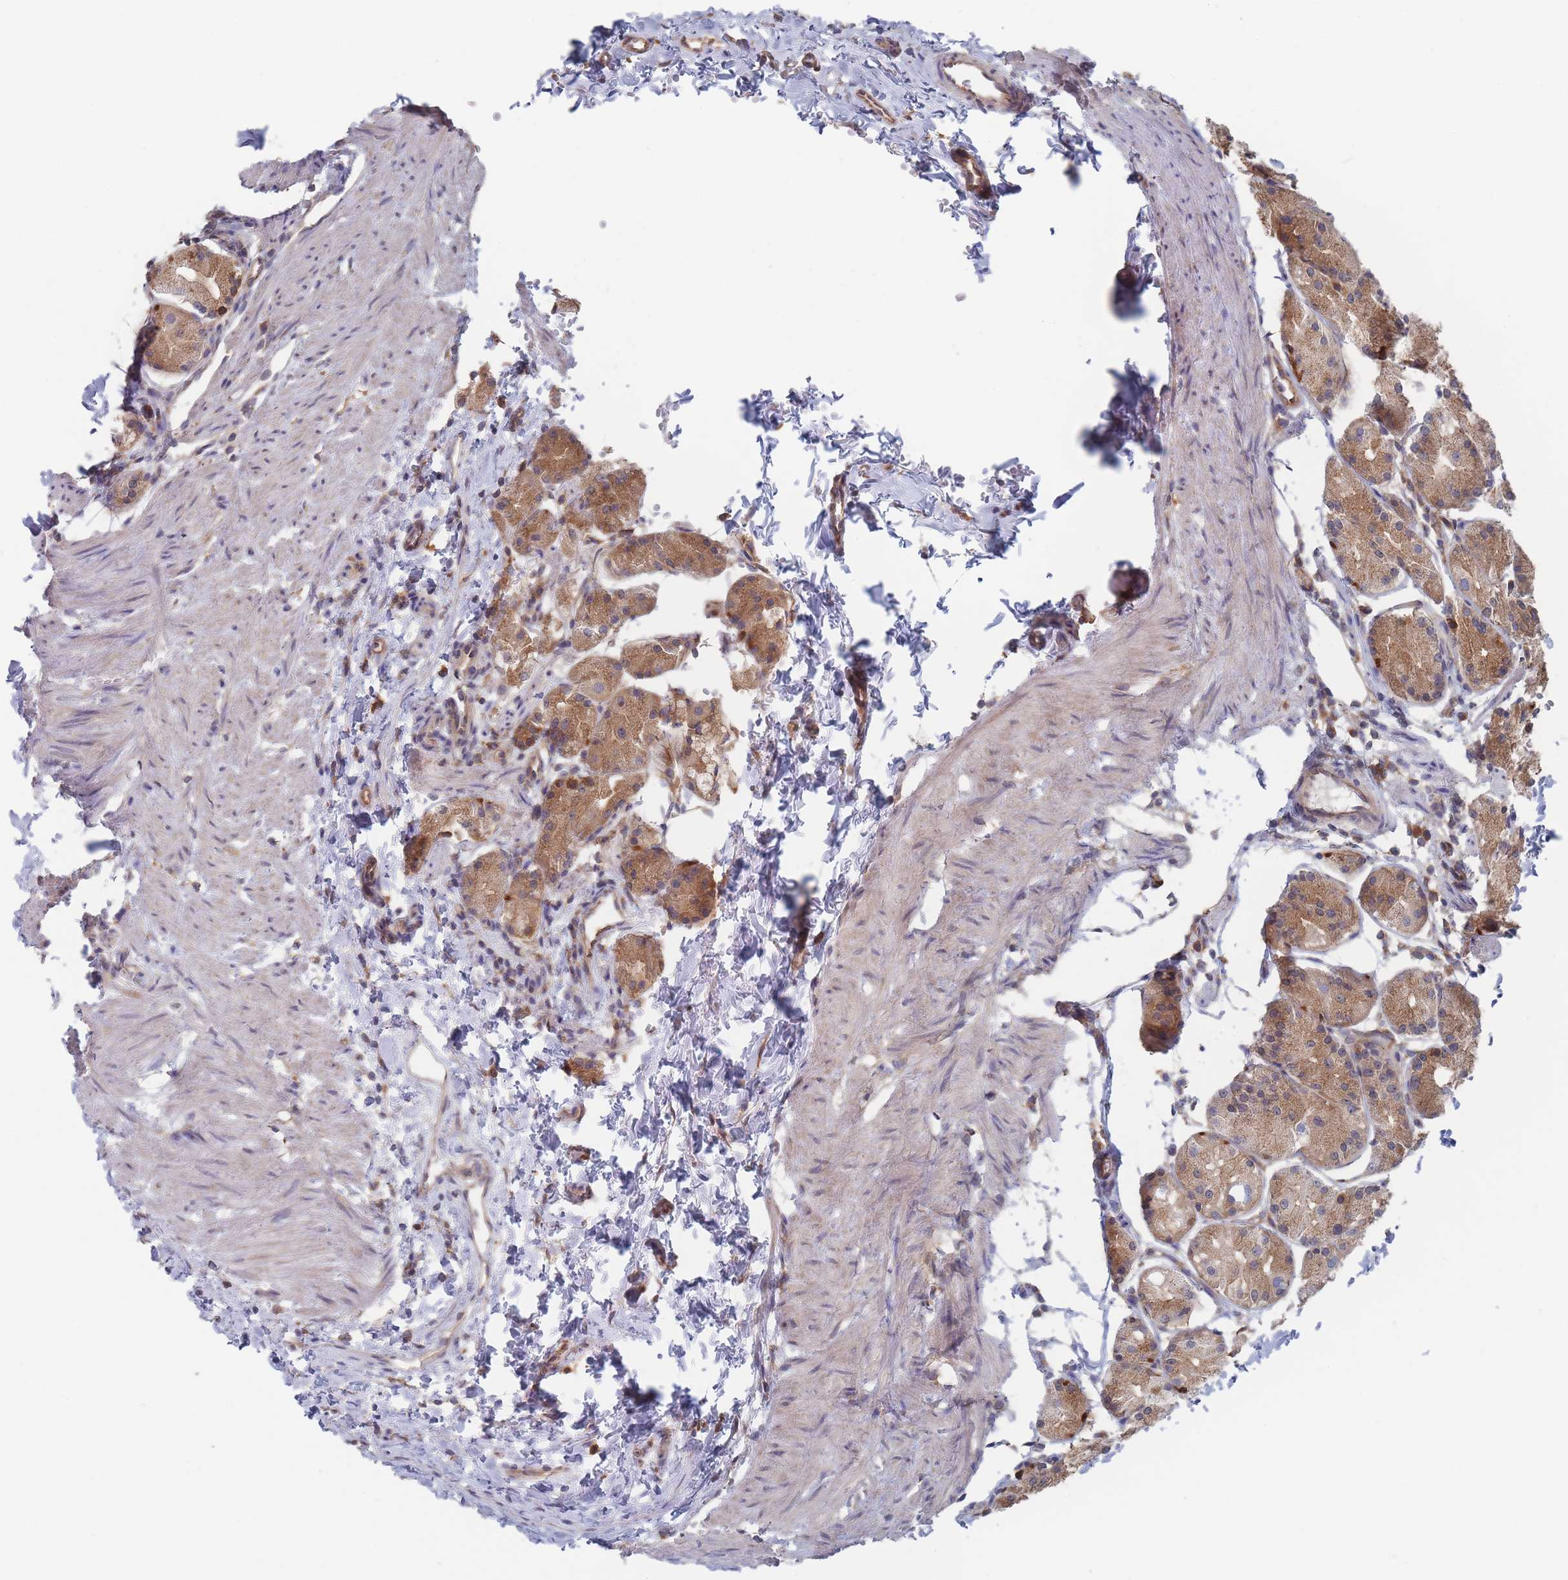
{"staining": {"intensity": "moderate", "quantity": ">75%", "location": "cytoplasmic/membranous"}, "tissue": "stomach", "cell_type": "Glandular cells", "image_type": "normal", "snomed": [{"axis": "morphology", "description": "Normal tissue, NOS"}, {"axis": "topography", "description": "Stomach, upper"}], "caption": "The micrograph reveals staining of normal stomach, revealing moderate cytoplasmic/membranous protein expression (brown color) within glandular cells. (IHC, brightfield microscopy, high magnification).", "gene": "EFCC1", "patient": {"sex": "male", "age": 47}}